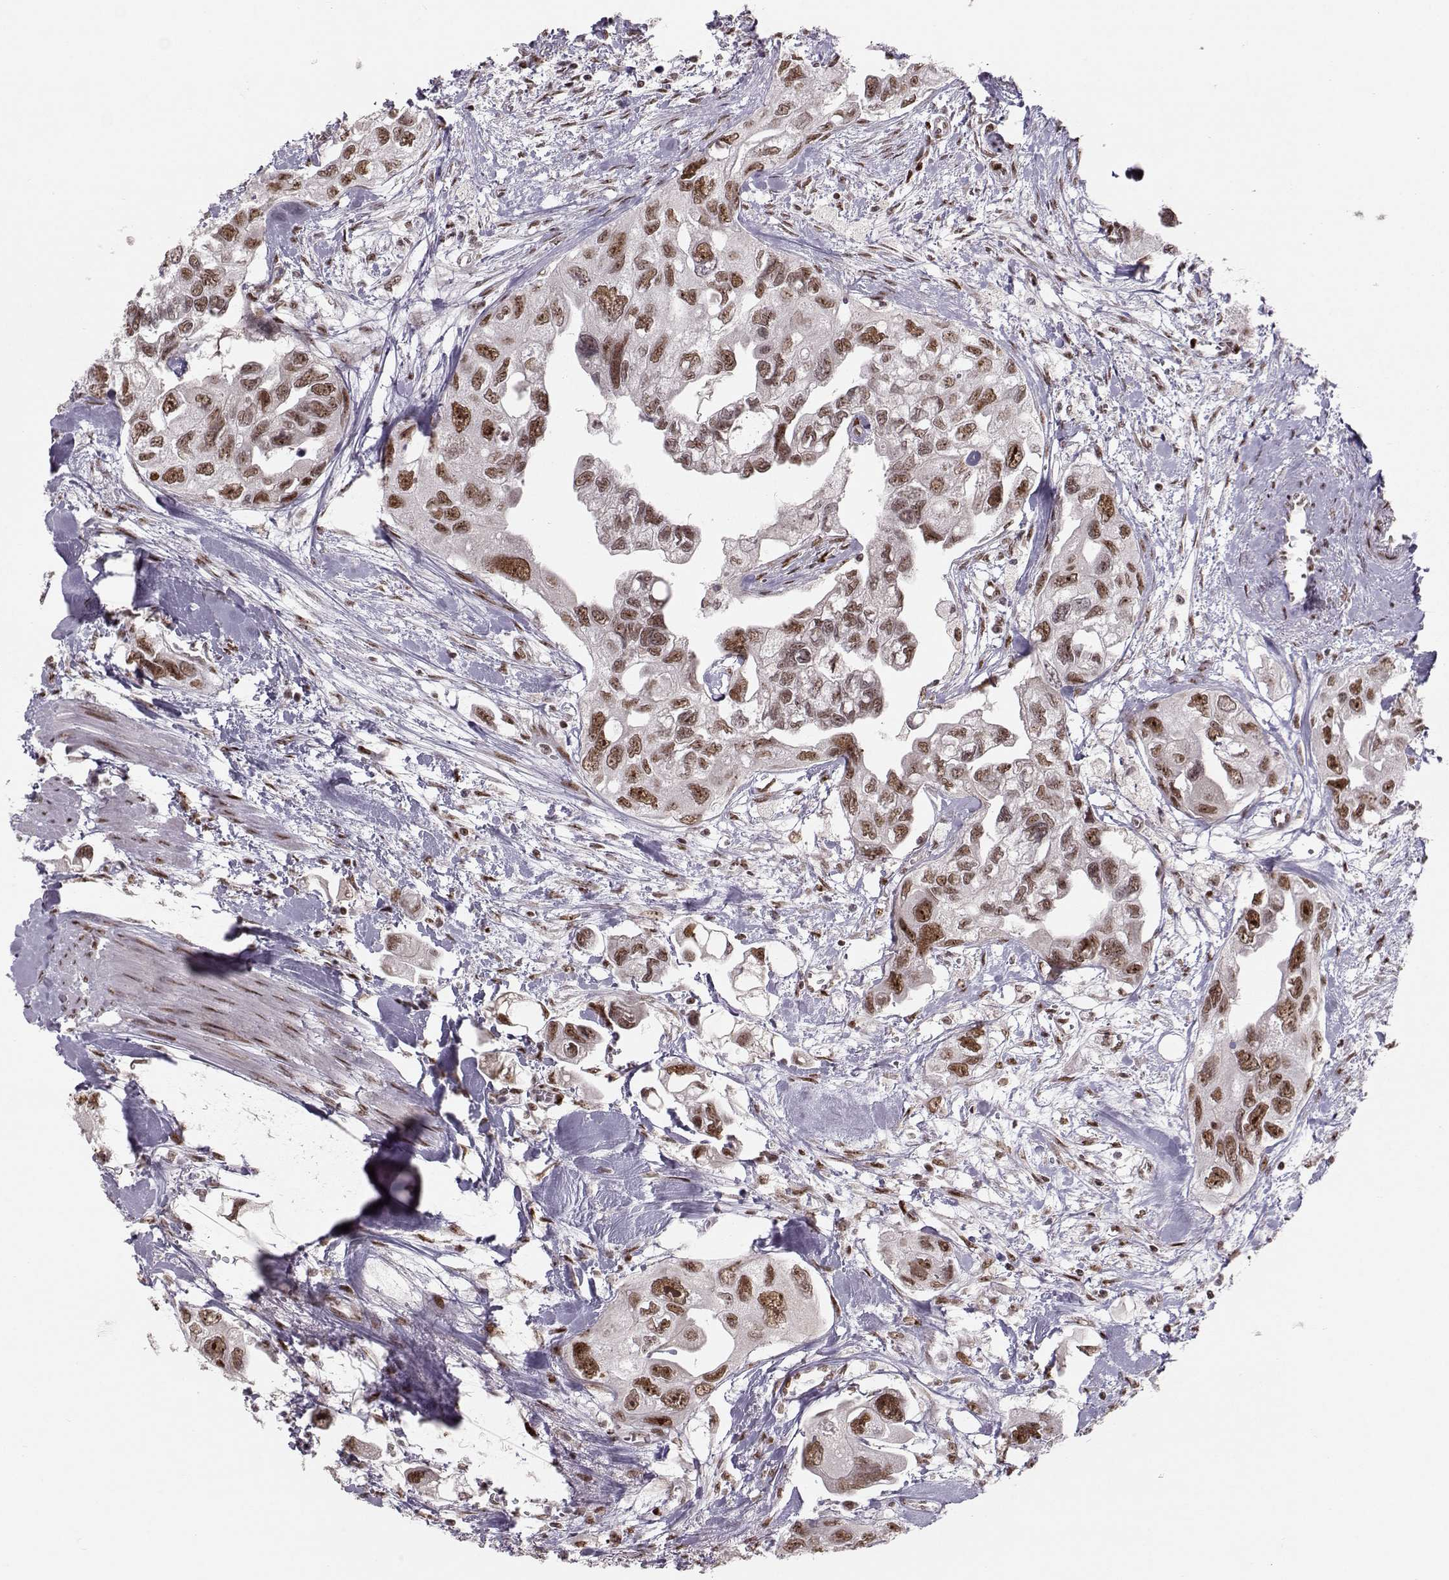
{"staining": {"intensity": "moderate", "quantity": ">75%", "location": "nuclear"}, "tissue": "urothelial cancer", "cell_type": "Tumor cells", "image_type": "cancer", "snomed": [{"axis": "morphology", "description": "Urothelial carcinoma, High grade"}, {"axis": "topography", "description": "Urinary bladder"}], "caption": "High-grade urothelial carcinoma tissue exhibits moderate nuclear expression in about >75% of tumor cells, visualized by immunohistochemistry.", "gene": "SNAPC2", "patient": {"sex": "male", "age": 59}}